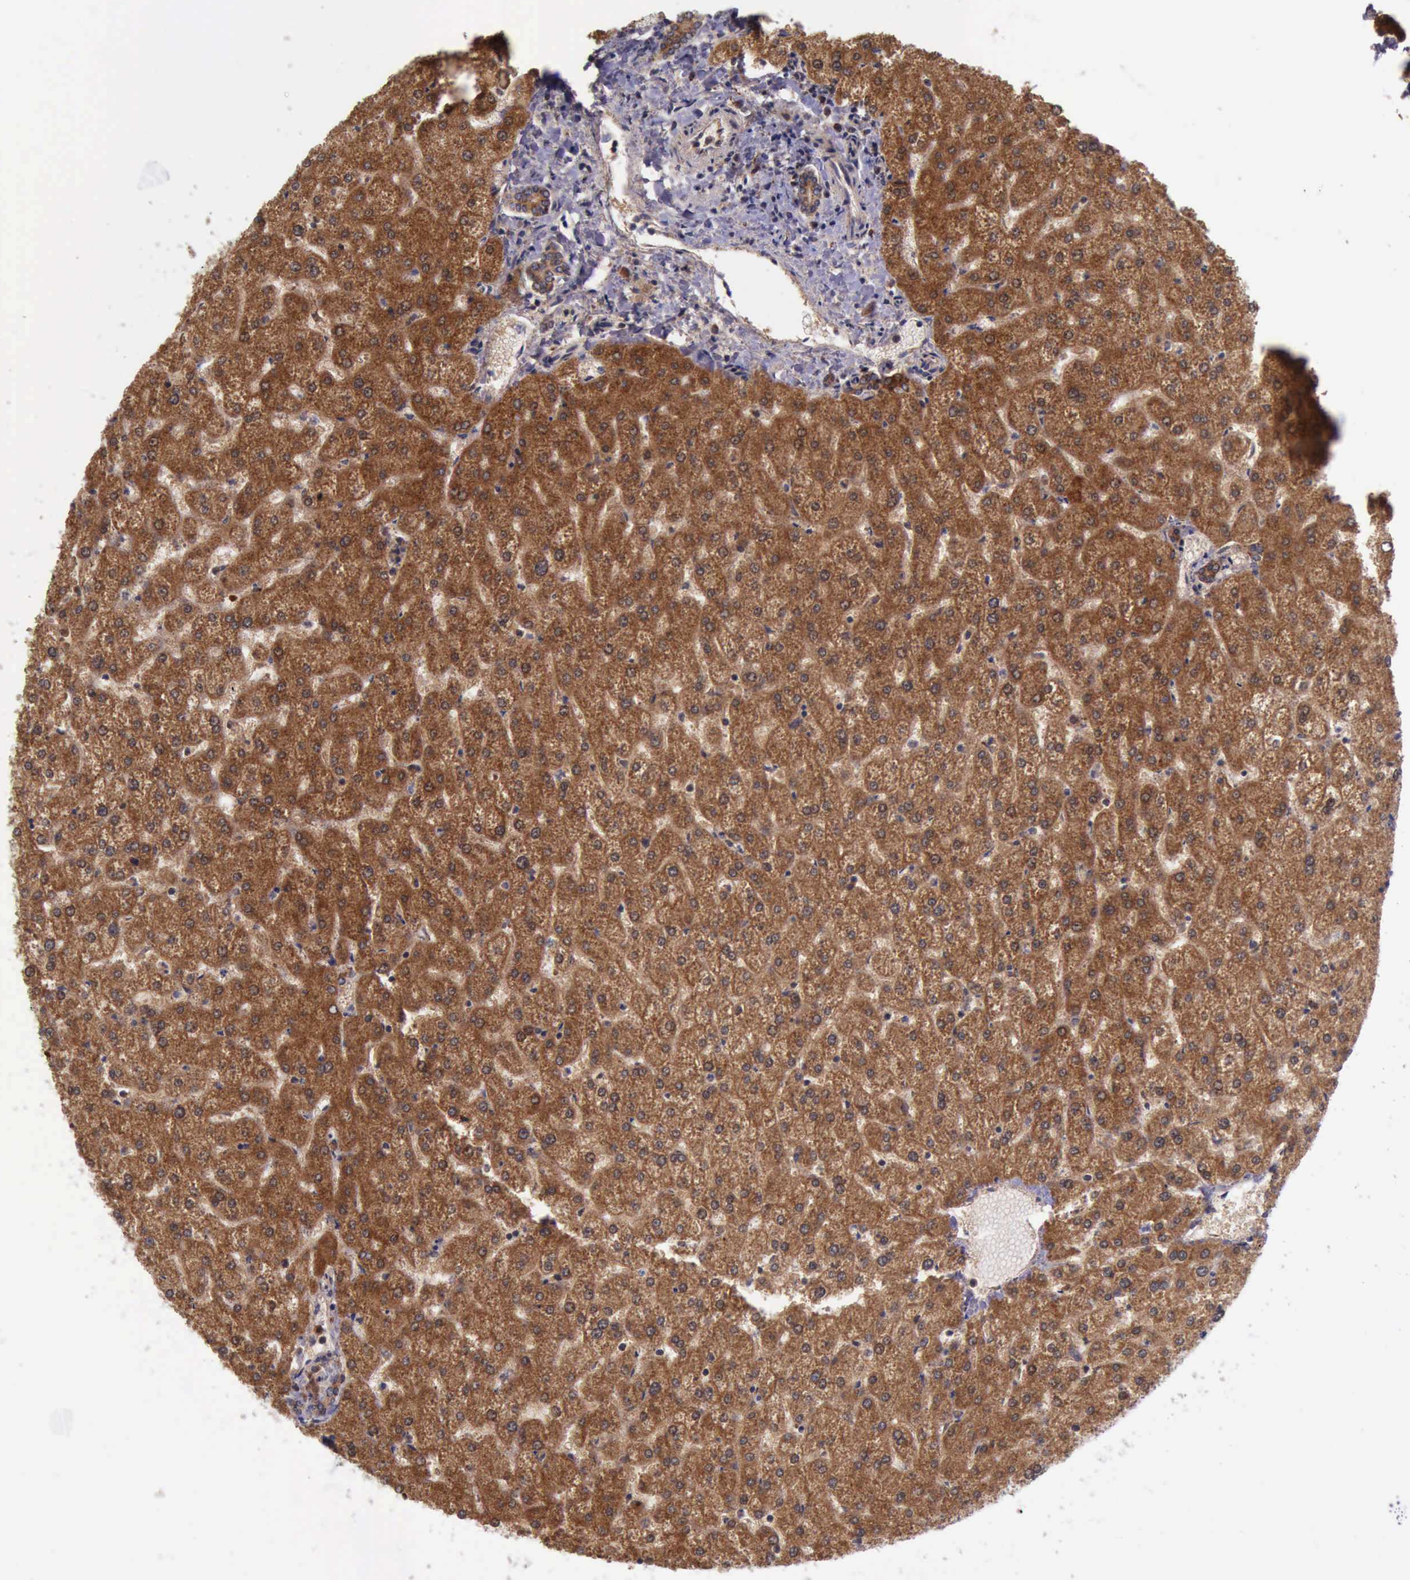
{"staining": {"intensity": "moderate", "quantity": ">75%", "location": "cytoplasmic/membranous"}, "tissue": "liver", "cell_type": "Cholangiocytes", "image_type": "normal", "snomed": [{"axis": "morphology", "description": "Normal tissue, NOS"}, {"axis": "topography", "description": "Liver"}], "caption": "Normal liver was stained to show a protein in brown. There is medium levels of moderate cytoplasmic/membranous expression in approximately >75% of cholangiocytes. The staining is performed using DAB (3,3'-diaminobenzidine) brown chromogen to label protein expression. The nuclei are counter-stained blue using hematoxylin.", "gene": "TXN2", "patient": {"sex": "female", "age": 32}}